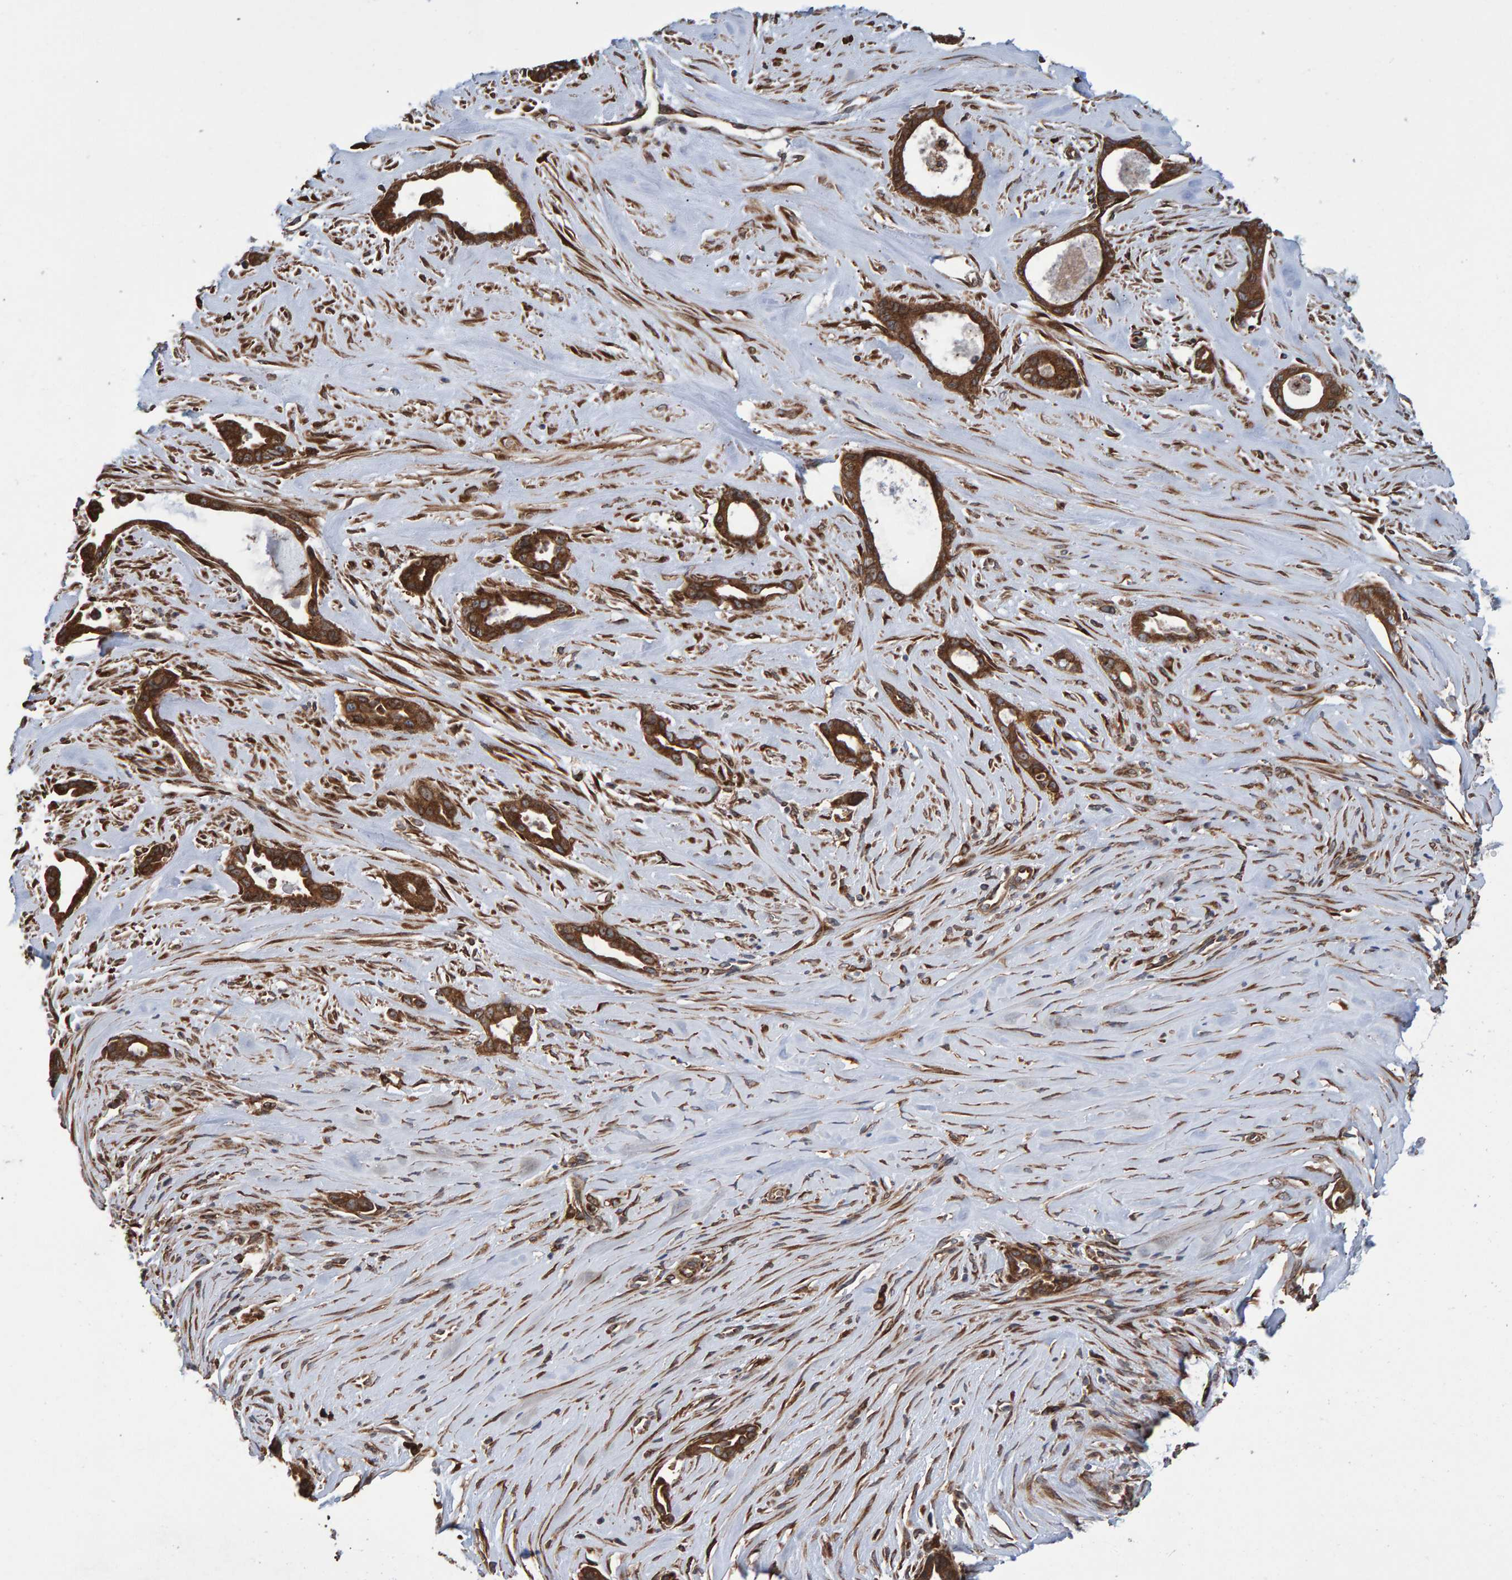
{"staining": {"intensity": "strong", "quantity": ">75%", "location": "cytoplasmic/membranous"}, "tissue": "liver cancer", "cell_type": "Tumor cells", "image_type": "cancer", "snomed": [{"axis": "morphology", "description": "Cholangiocarcinoma"}, {"axis": "topography", "description": "Liver"}], "caption": "IHC of cholangiocarcinoma (liver) shows high levels of strong cytoplasmic/membranous staining in approximately >75% of tumor cells.", "gene": "FAM117A", "patient": {"sex": "female", "age": 55}}